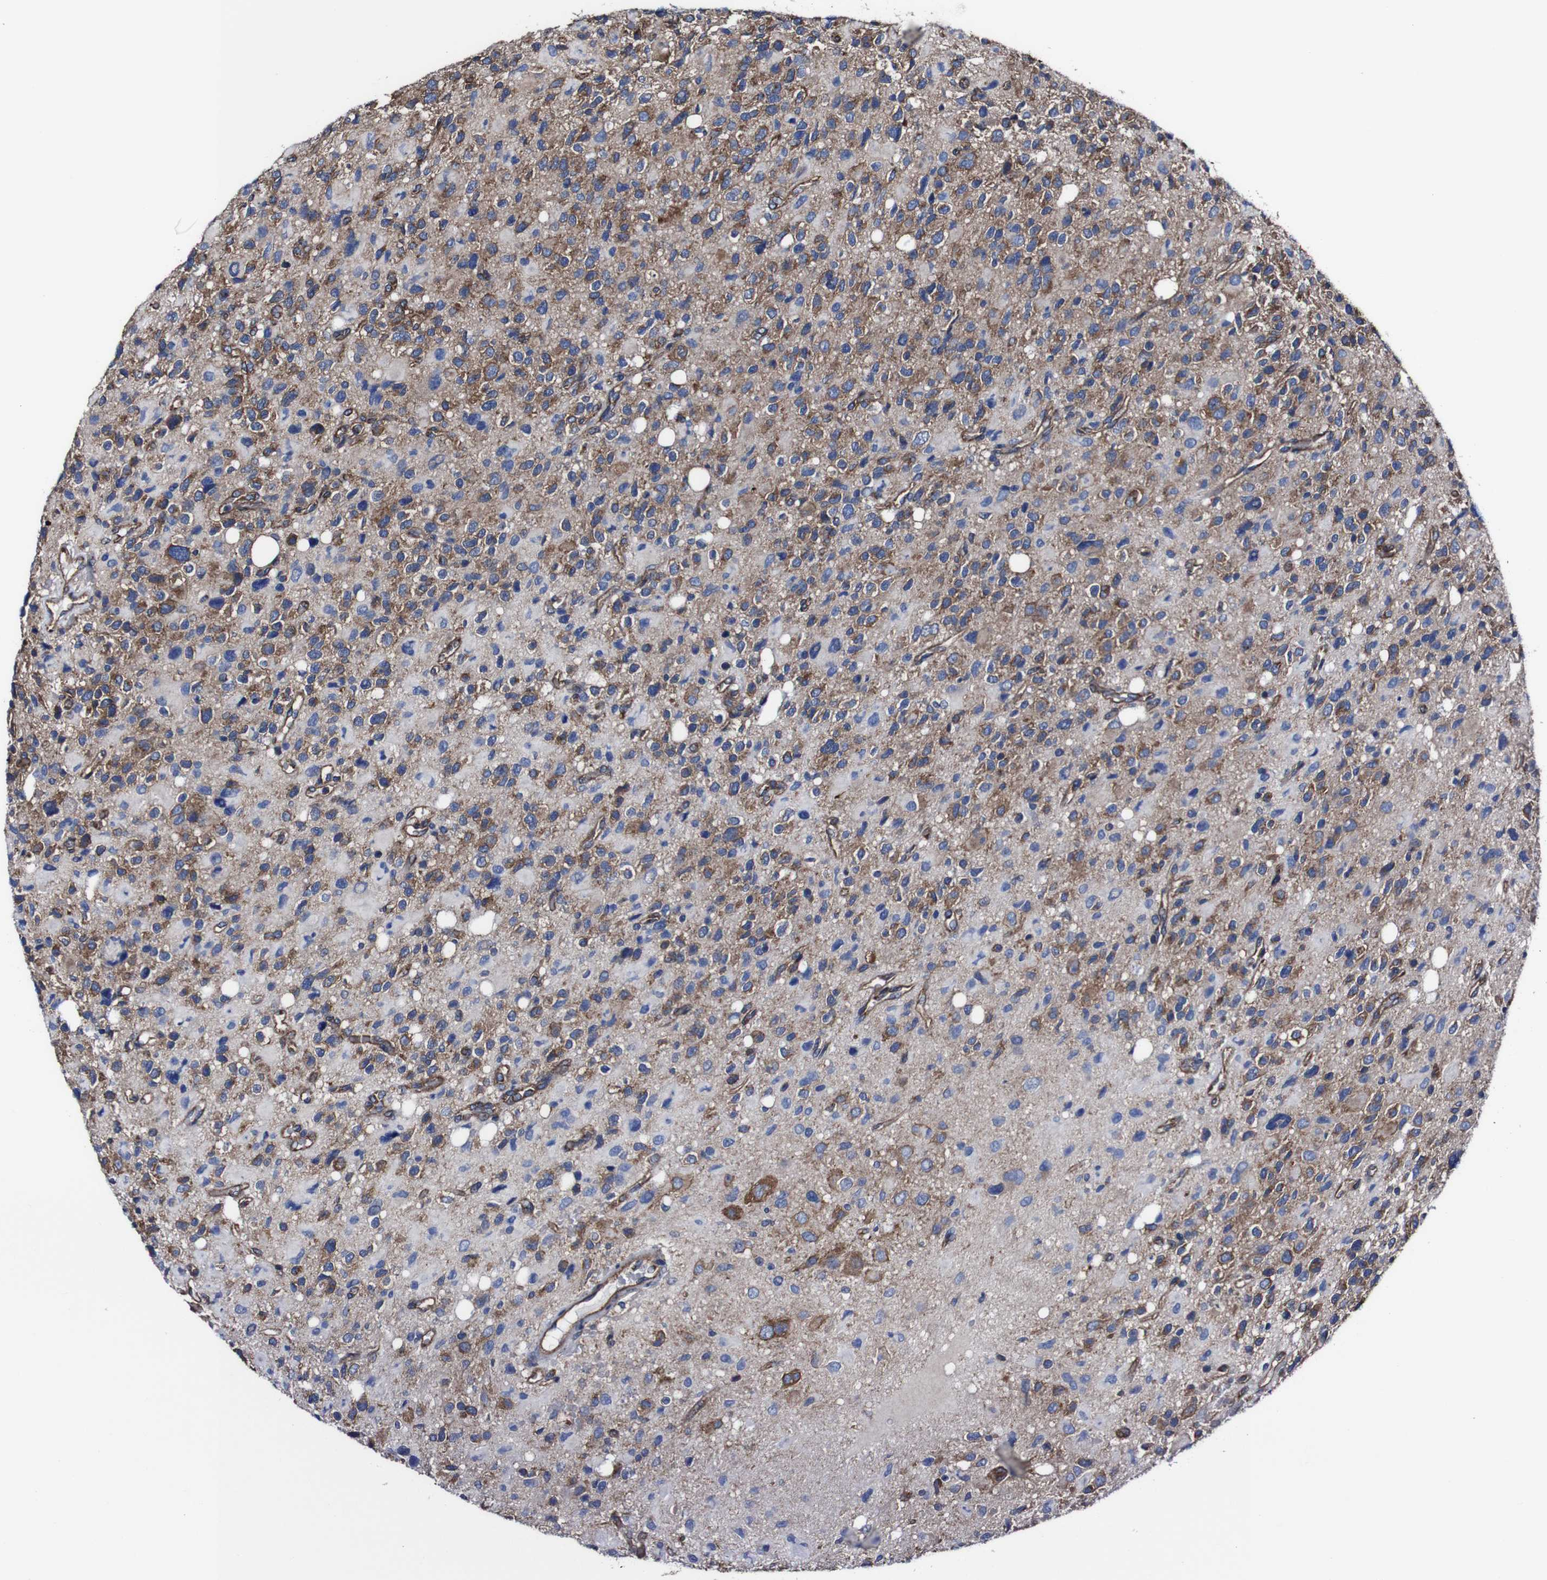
{"staining": {"intensity": "moderate", "quantity": "25%-75%", "location": "cytoplasmic/membranous,nuclear"}, "tissue": "glioma", "cell_type": "Tumor cells", "image_type": "cancer", "snomed": [{"axis": "morphology", "description": "Glioma, malignant, High grade"}, {"axis": "topography", "description": "Brain"}], "caption": "Malignant glioma (high-grade) stained with immunohistochemistry exhibits moderate cytoplasmic/membranous and nuclear expression in about 25%-75% of tumor cells.", "gene": "CSF1R", "patient": {"sex": "male", "age": 48}}